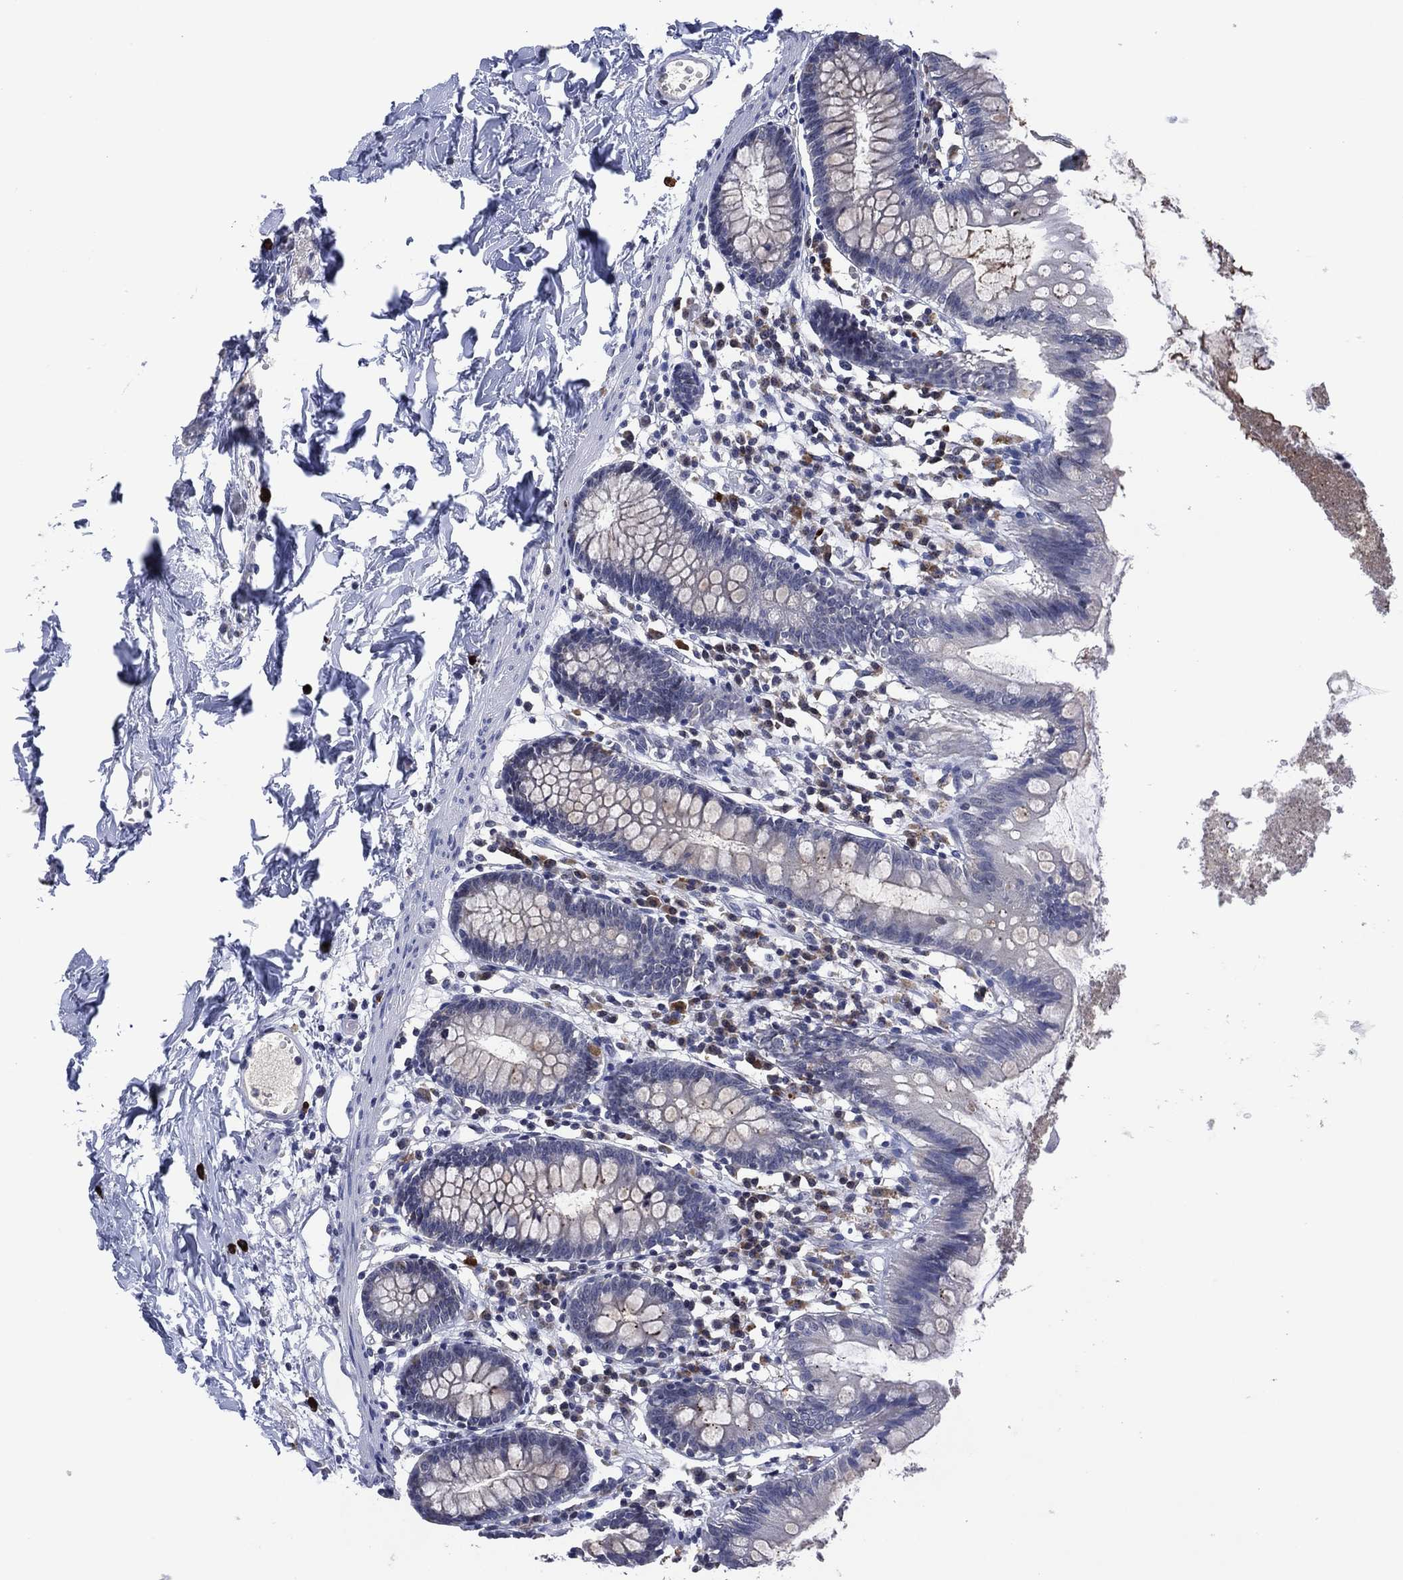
{"staining": {"intensity": "negative", "quantity": "none", "location": "none"}, "tissue": "small intestine", "cell_type": "Glandular cells", "image_type": "normal", "snomed": [{"axis": "morphology", "description": "Normal tissue, NOS"}, {"axis": "topography", "description": "Small intestine"}], "caption": "Immunohistochemistry (IHC) image of benign human small intestine stained for a protein (brown), which reveals no positivity in glandular cells.", "gene": "USP26", "patient": {"sex": "female", "age": 90}}